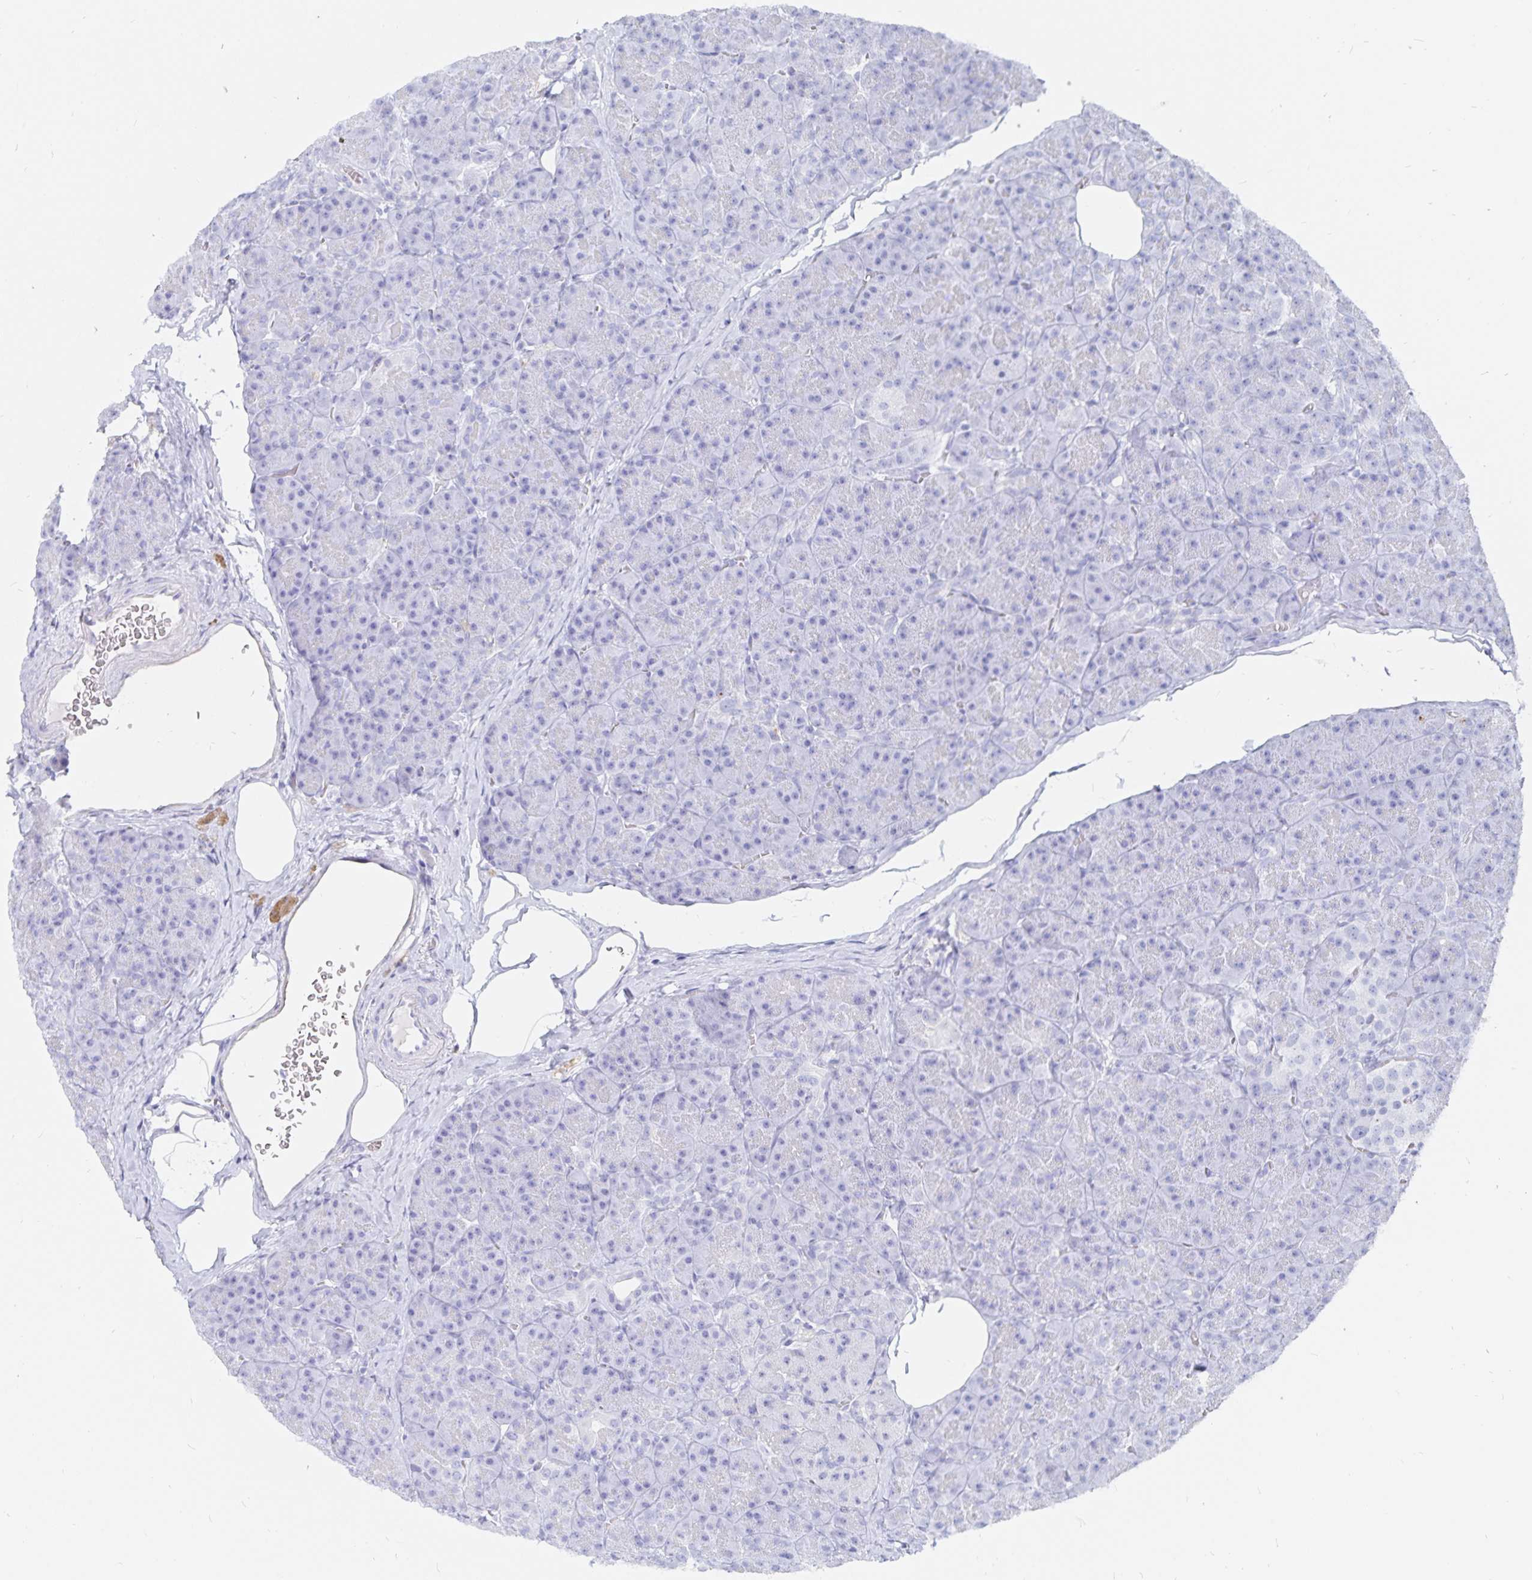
{"staining": {"intensity": "negative", "quantity": "none", "location": "none"}, "tissue": "pancreas", "cell_type": "Exocrine glandular cells", "image_type": "normal", "snomed": [{"axis": "morphology", "description": "Normal tissue, NOS"}, {"axis": "topography", "description": "Pancreas"}], "caption": "This is an immunohistochemistry (IHC) photomicrograph of benign pancreas. There is no staining in exocrine glandular cells.", "gene": "INSL5", "patient": {"sex": "male", "age": 57}}